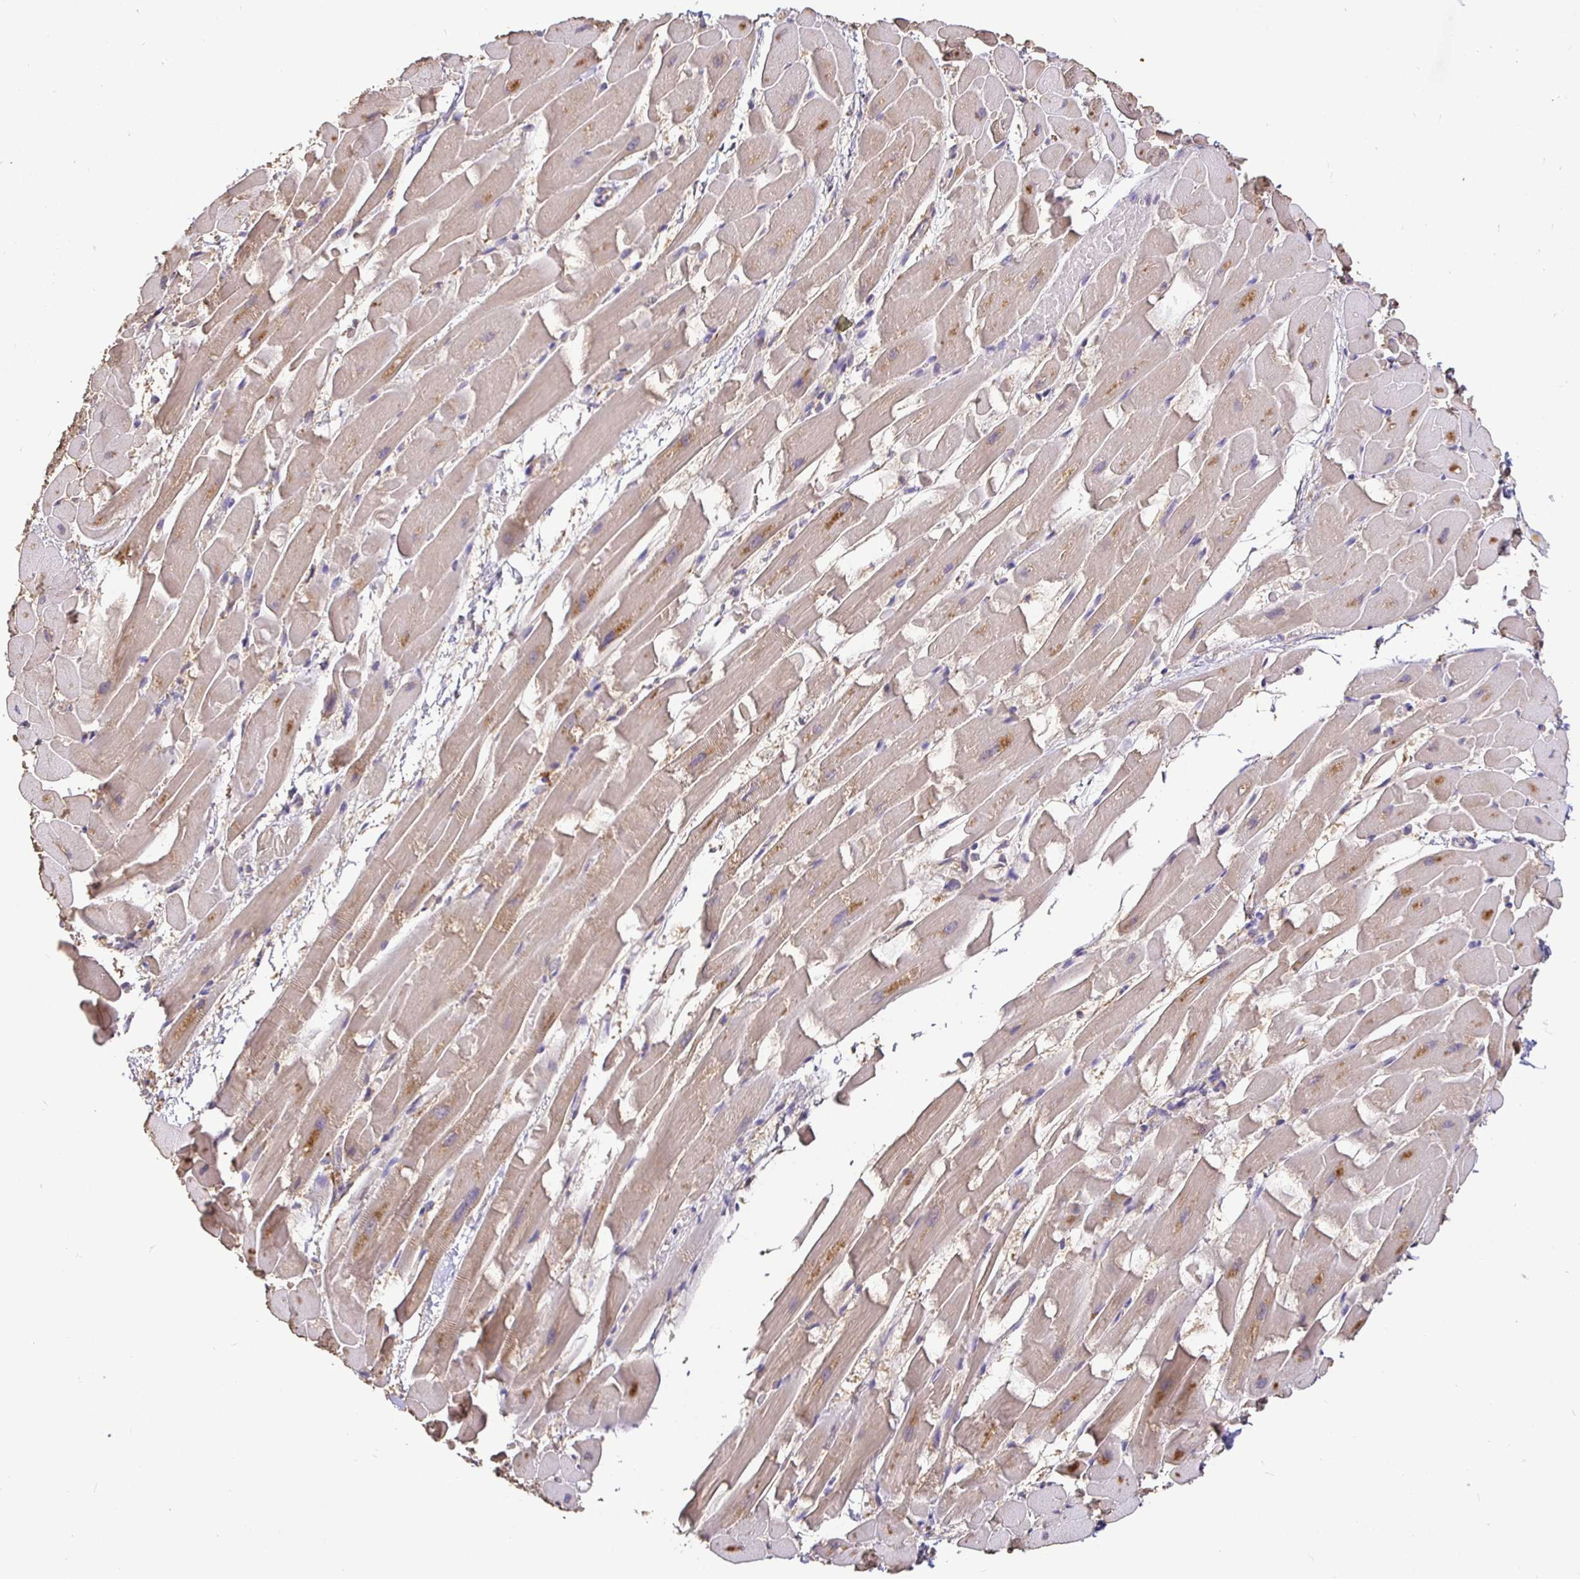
{"staining": {"intensity": "moderate", "quantity": "25%-75%", "location": "cytoplasmic/membranous"}, "tissue": "heart muscle", "cell_type": "Cardiomyocytes", "image_type": "normal", "snomed": [{"axis": "morphology", "description": "Normal tissue, NOS"}, {"axis": "topography", "description": "Heart"}], "caption": "Heart muscle stained with a brown dye displays moderate cytoplasmic/membranous positive positivity in about 25%-75% of cardiomyocytes.", "gene": "MAPK8IP3", "patient": {"sex": "male", "age": 37}}